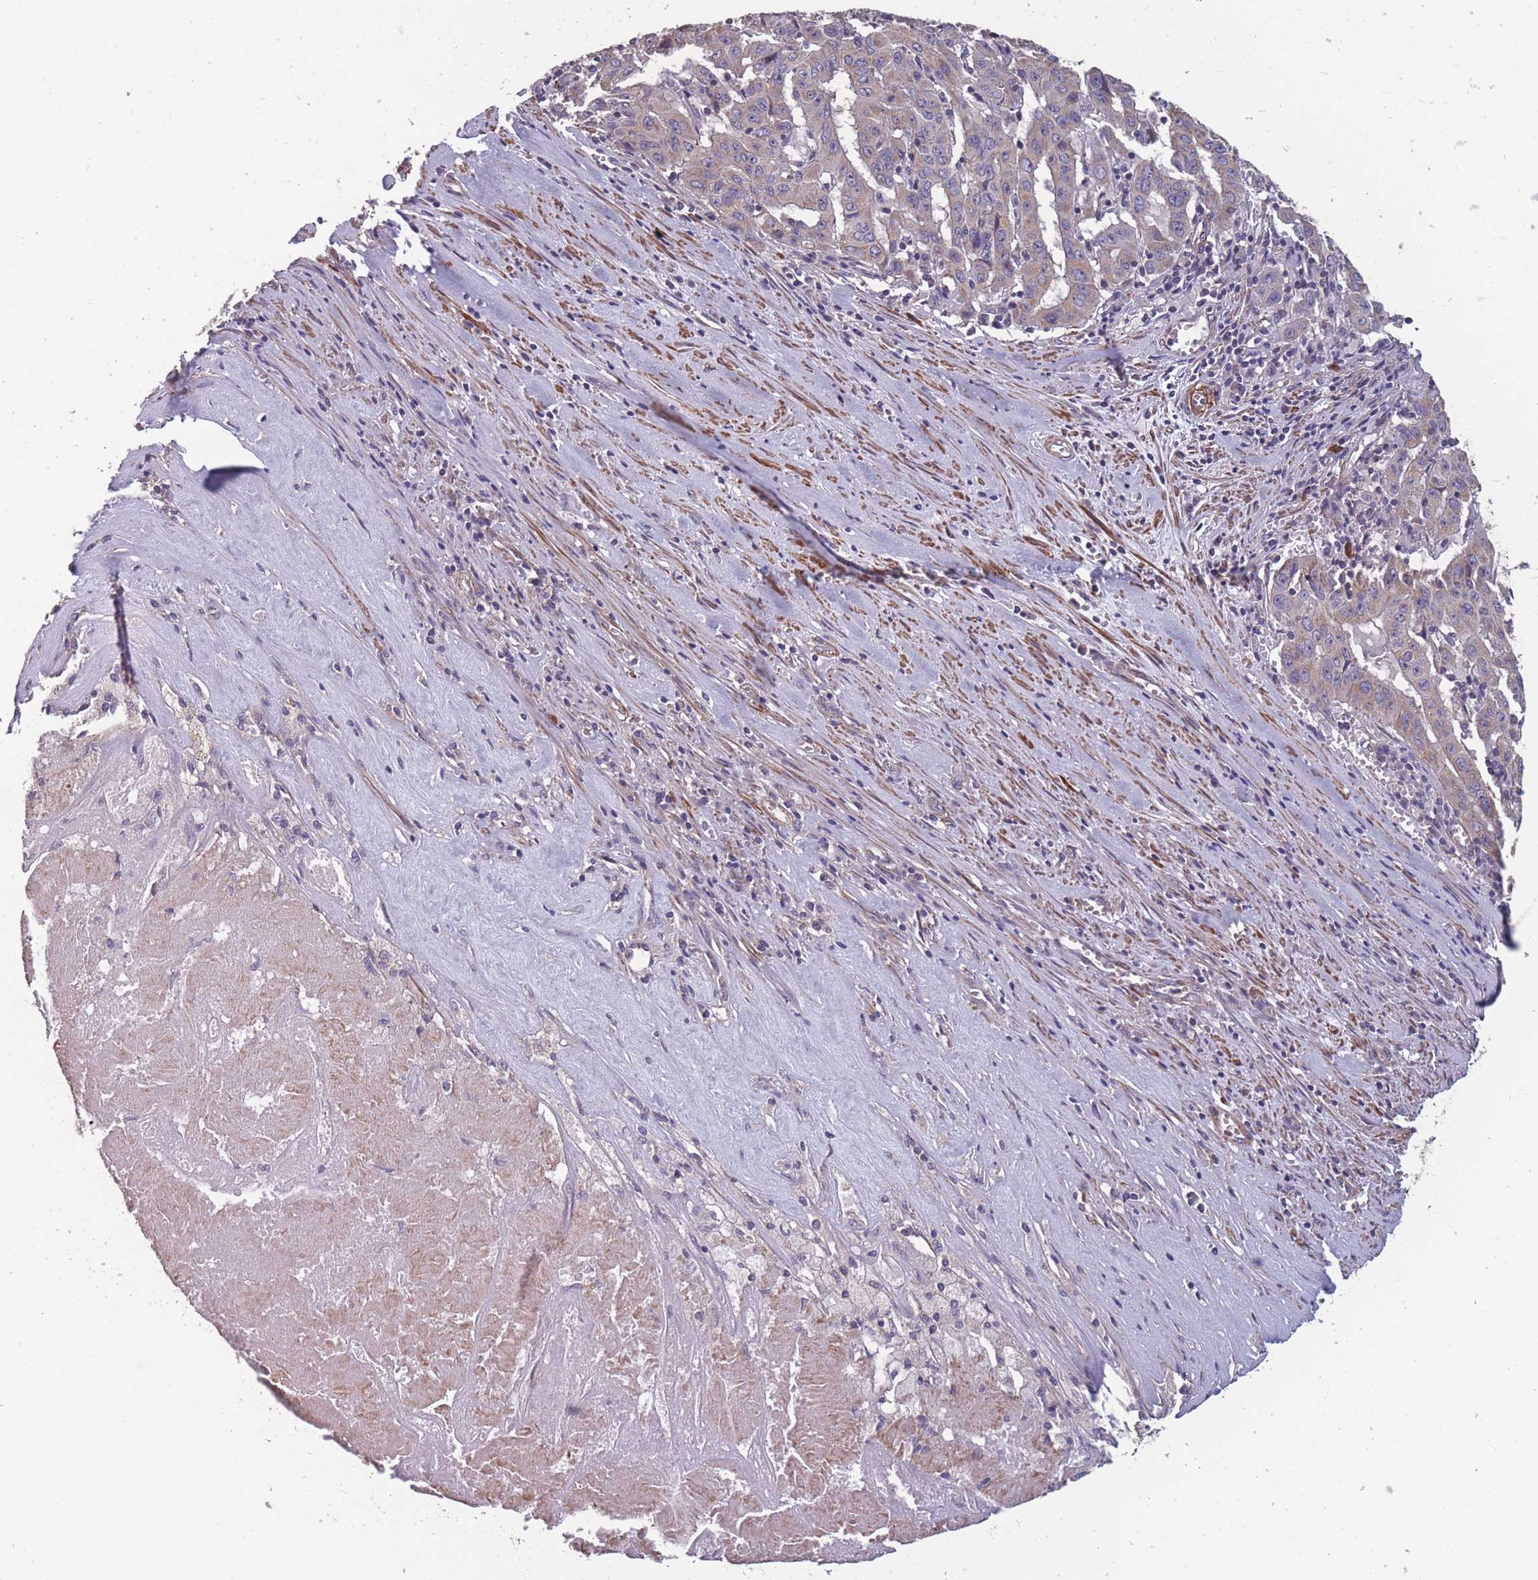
{"staining": {"intensity": "weak", "quantity": "25%-75%", "location": "cytoplasmic/membranous"}, "tissue": "pancreatic cancer", "cell_type": "Tumor cells", "image_type": "cancer", "snomed": [{"axis": "morphology", "description": "Adenocarcinoma, NOS"}, {"axis": "topography", "description": "Pancreas"}], "caption": "The histopathology image reveals a brown stain indicating the presence of a protein in the cytoplasmic/membranous of tumor cells in pancreatic cancer. Using DAB (3,3'-diaminobenzidine) (brown) and hematoxylin (blue) stains, captured at high magnification using brightfield microscopy.", "gene": "TOMM40L", "patient": {"sex": "male", "age": 63}}